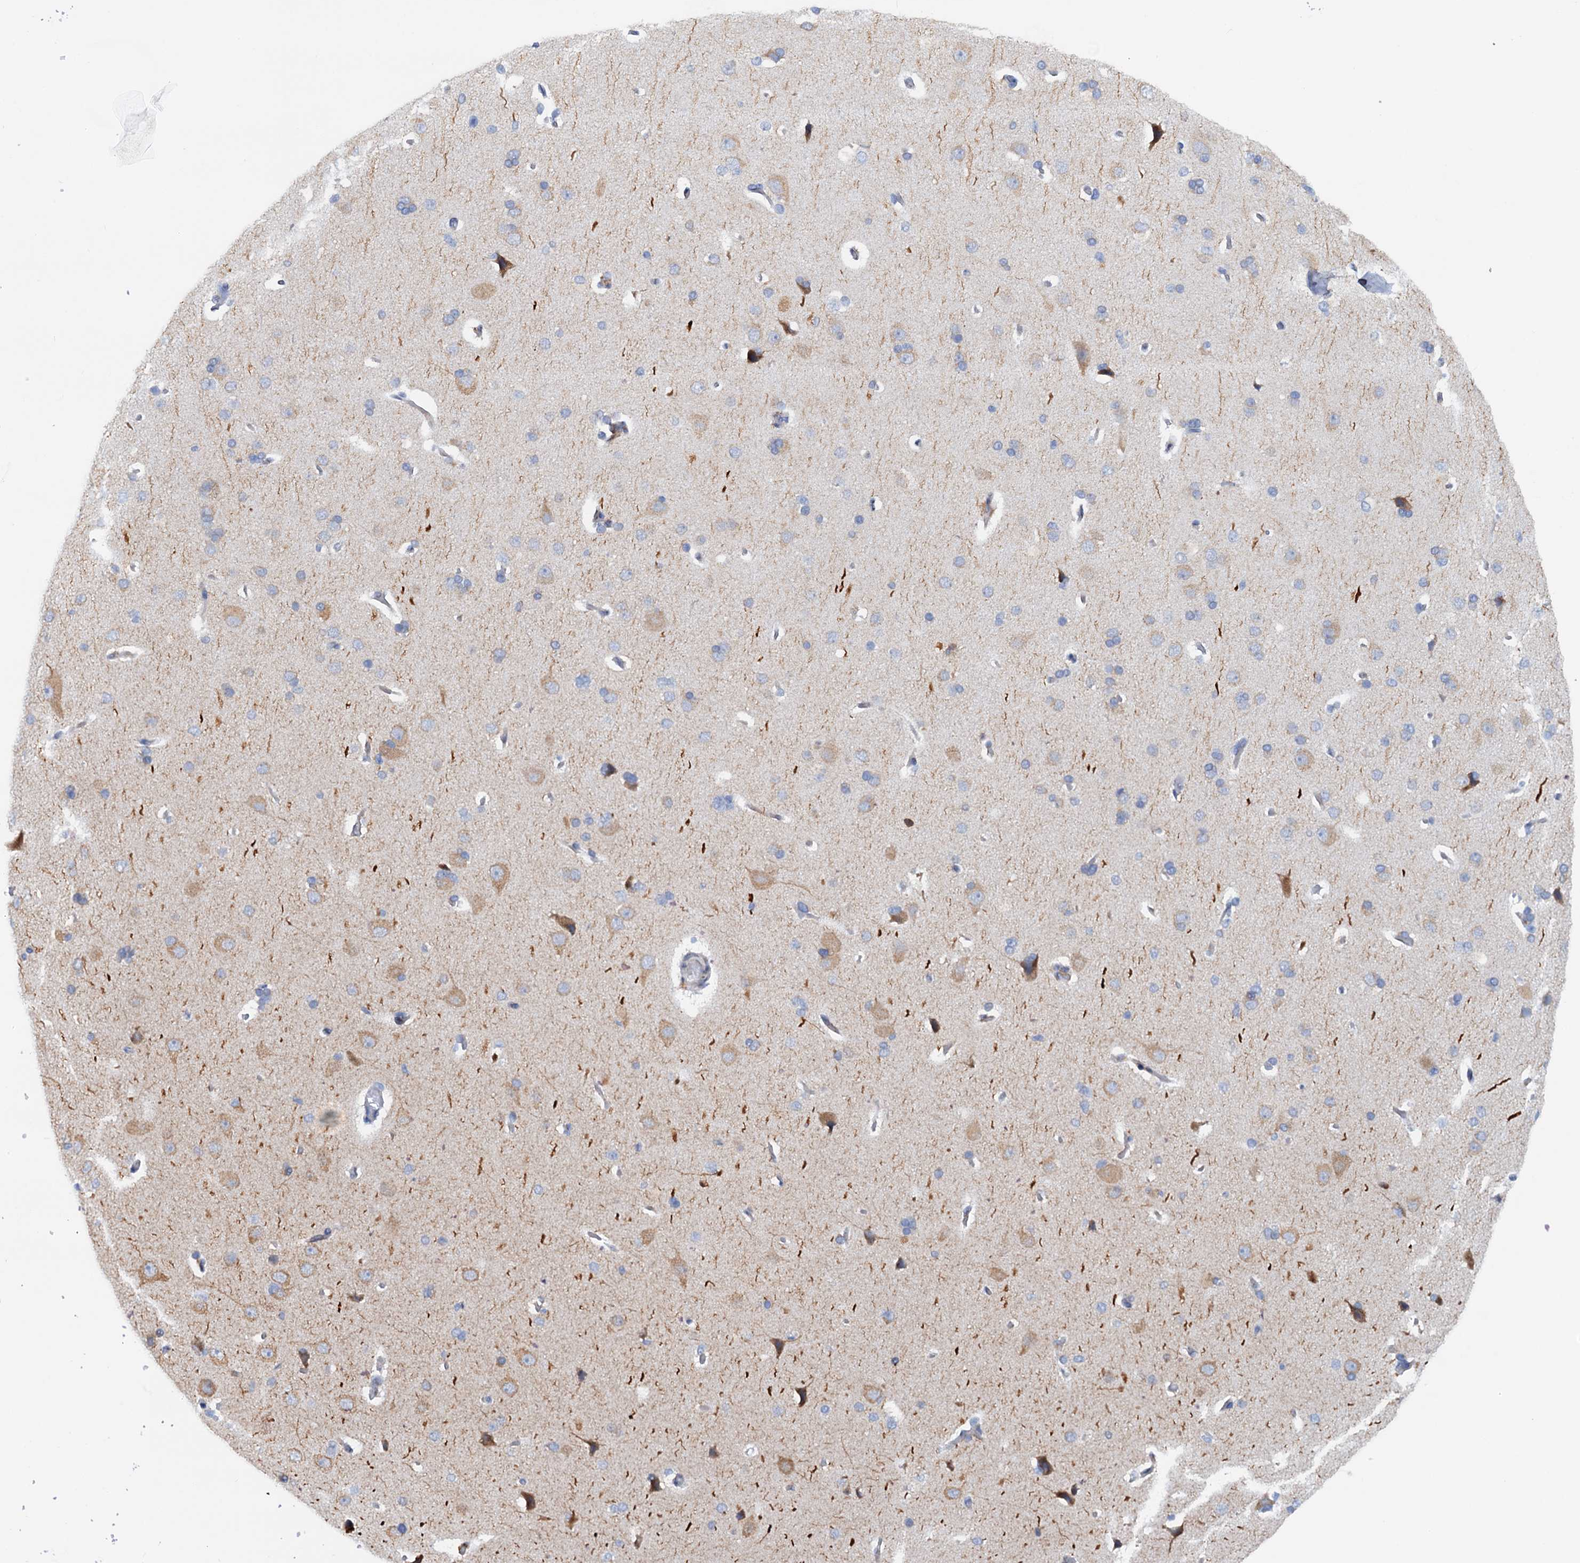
{"staining": {"intensity": "negative", "quantity": "none", "location": "none"}, "tissue": "cerebral cortex", "cell_type": "Endothelial cells", "image_type": "normal", "snomed": [{"axis": "morphology", "description": "Normal tissue, NOS"}, {"axis": "topography", "description": "Cerebral cortex"}], "caption": "Endothelial cells show no significant staining in unremarkable cerebral cortex. (DAB (3,3'-diaminobenzidine) immunohistochemistry visualized using brightfield microscopy, high magnification).", "gene": "RASSF9", "patient": {"sex": "male", "age": 62}}